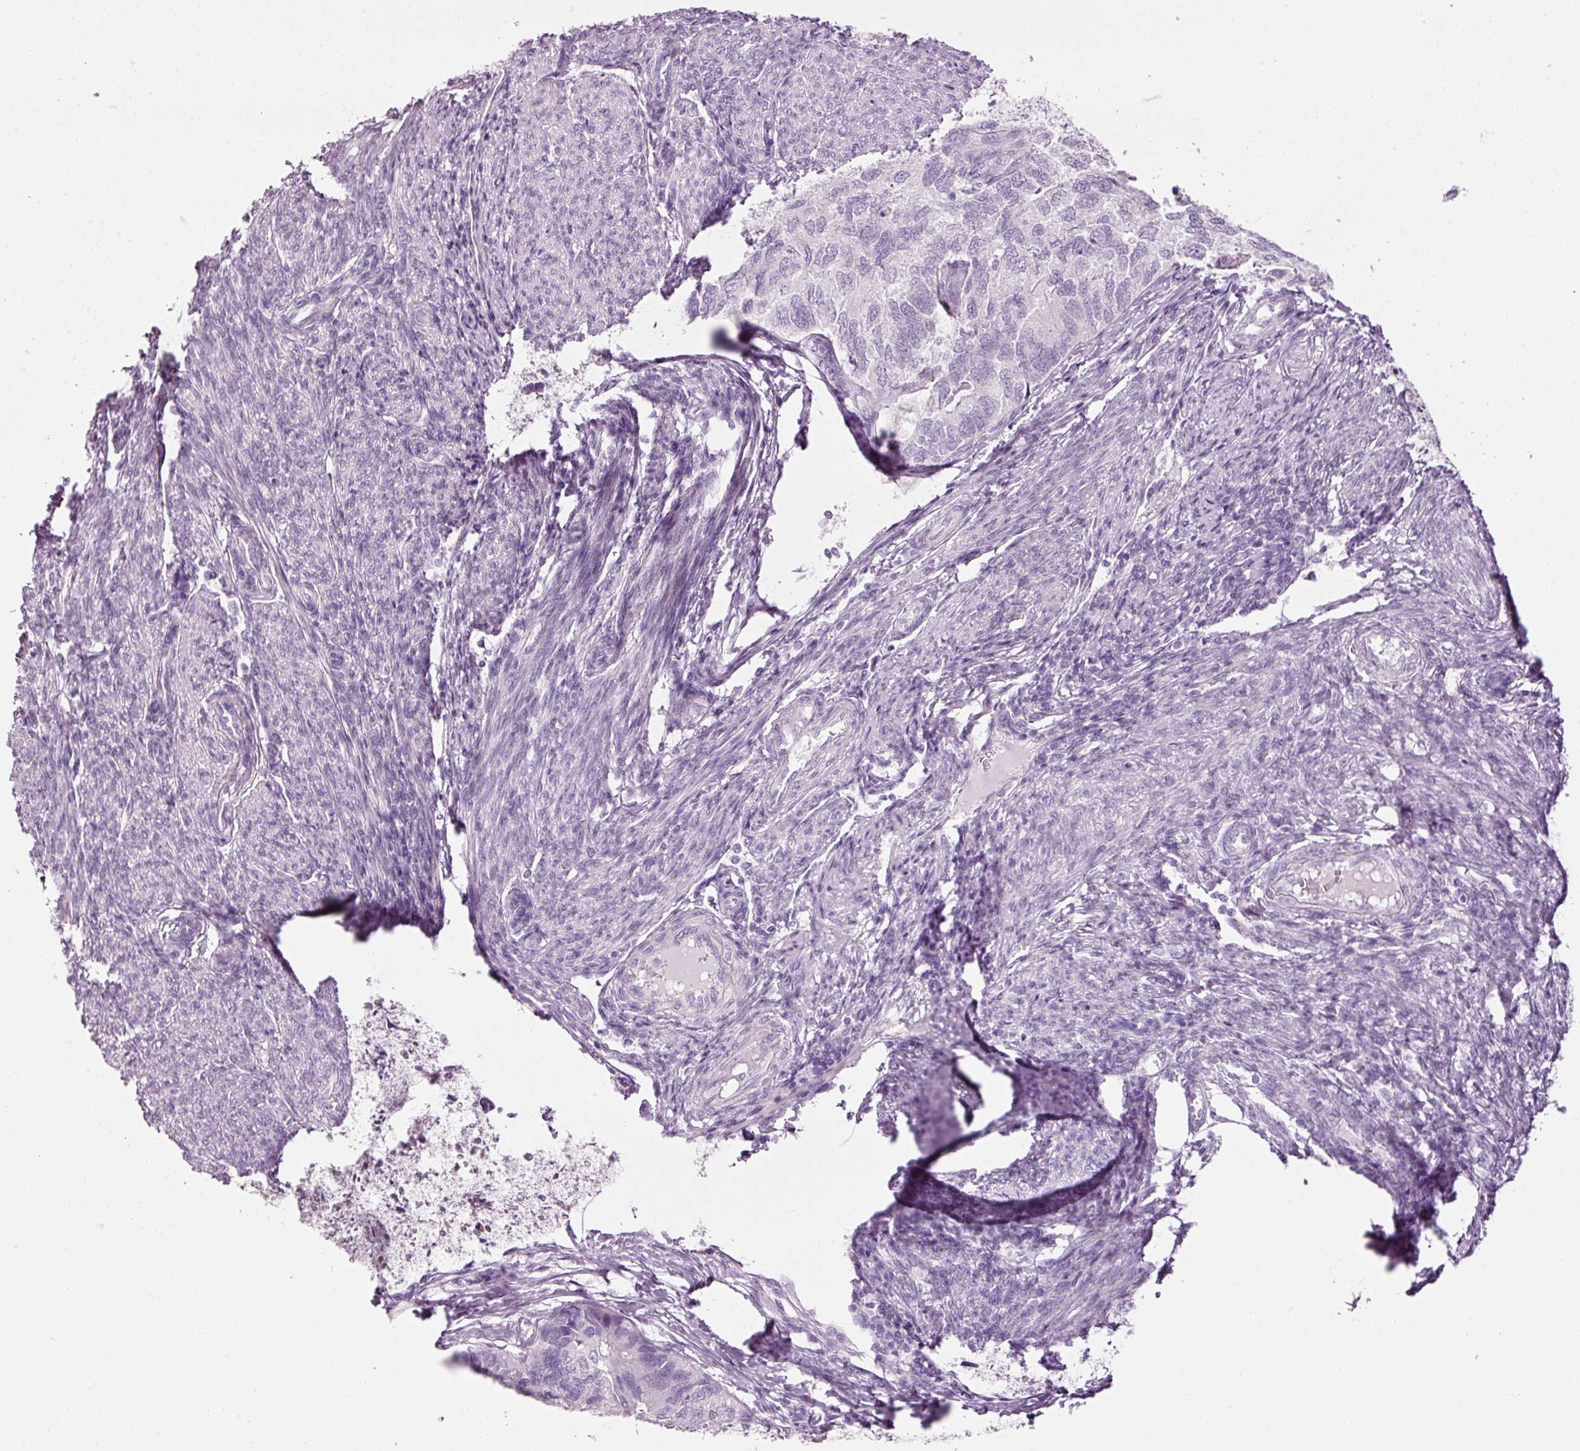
{"staining": {"intensity": "negative", "quantity": "none", "location": "none"}, "tissue": "endometrial cancer", "cell_type": "Tumor cells", "image_type": "cancer", "snomed": [{"axis": "morphology", "description": "Carcinoma, NOS"}, {"axis": "topography", "description": "Uterus"}], "caption": "Protein analysis of carcinoma (endometrial) displays no significant staining in tumor cells.", "gene": "ANKRD20A1", "patient": {"sex": "female", "age": 76}}